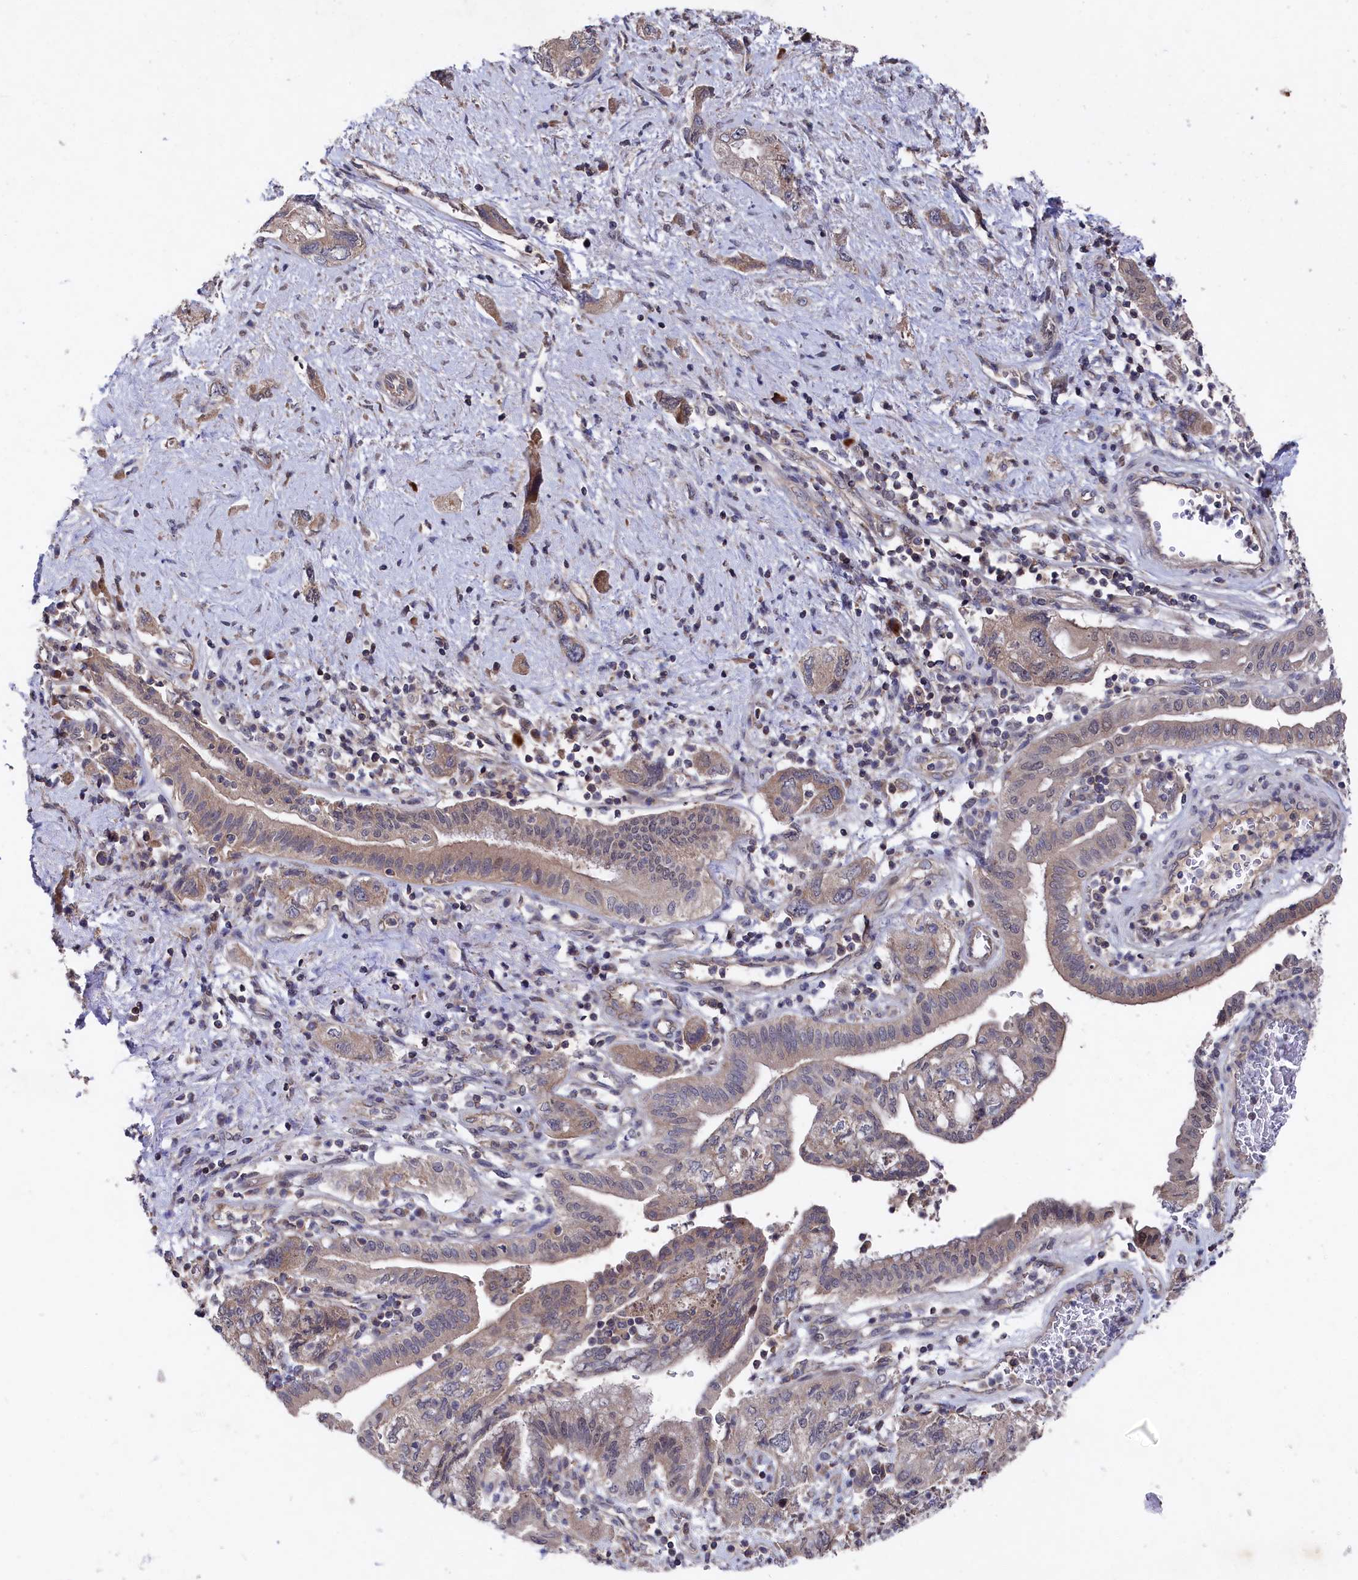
{"staining": {"intensity": "weak", "quantity": "25%-75%", "location": "cytoplasmic/membranous"}, "tissue": "pancreatic cancer", "cell_type": "Tumor cells", "image_type": "cancer", "snomed": [{"axis": "morphology", "description": "Adenocarcinoma, NOS"}, {"axis": "topography", "description": "Pancreas"}], "caption": "Adenocarcinoma (pancreatic) was stained to show a protein in brown. There is low levels of weak cytoplasmic/membranous expression in approximately 25%-75% of tumor cells. (Stains: DAB (3,3'-diaminobenzidine) in brown, nuclei in blue, Microscopy: brightfield microscopy at high magnification).", "gene": "SUPV3L1", "patient": {"sex": "female", "age": 73}}